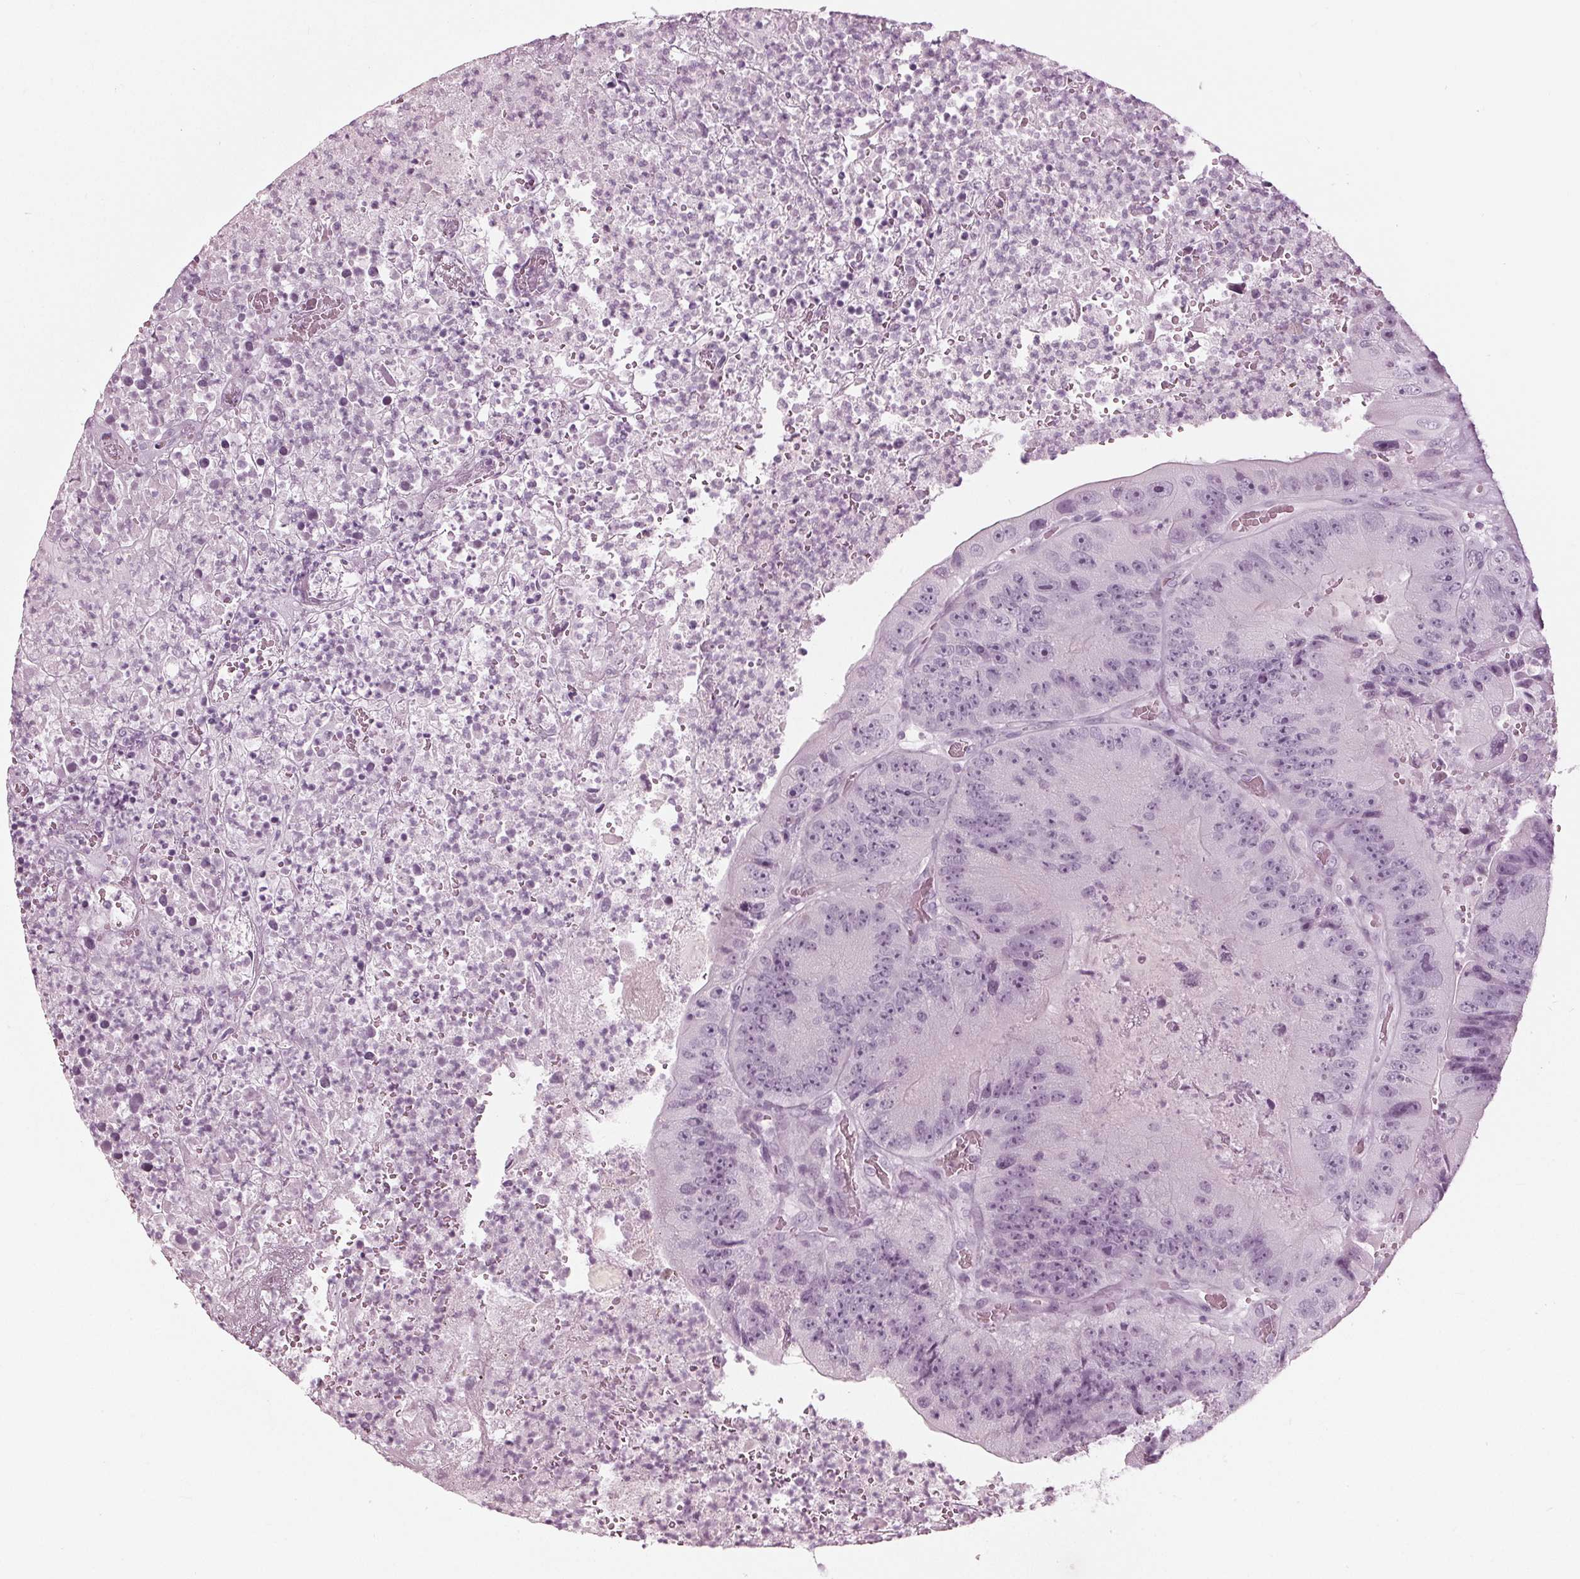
{"staining": {"intensity": "negative", "quantity": "none", "location": "none"}, "tissue": "colorectal cancer", "cell_type": "Tumor cells", "image_type": "cancer", "snomed": [{"axis": "morphology", "description": "Adenocarcinoma, NOS"}, {"axis": "topography", "description": "Colon"}], "caption": "Immunohistochemical staining of human adenocarcinoma (colorectal) shows no significant expression in tumor cells. (Stains: DAB (3,3'-diaminobenzidine) IHC with hematoxylin counter stain, Microscopy: brightfield microscopy at high magnification).", "gene": "KRT28", "patient": {"sex": "female", "age": 86}}